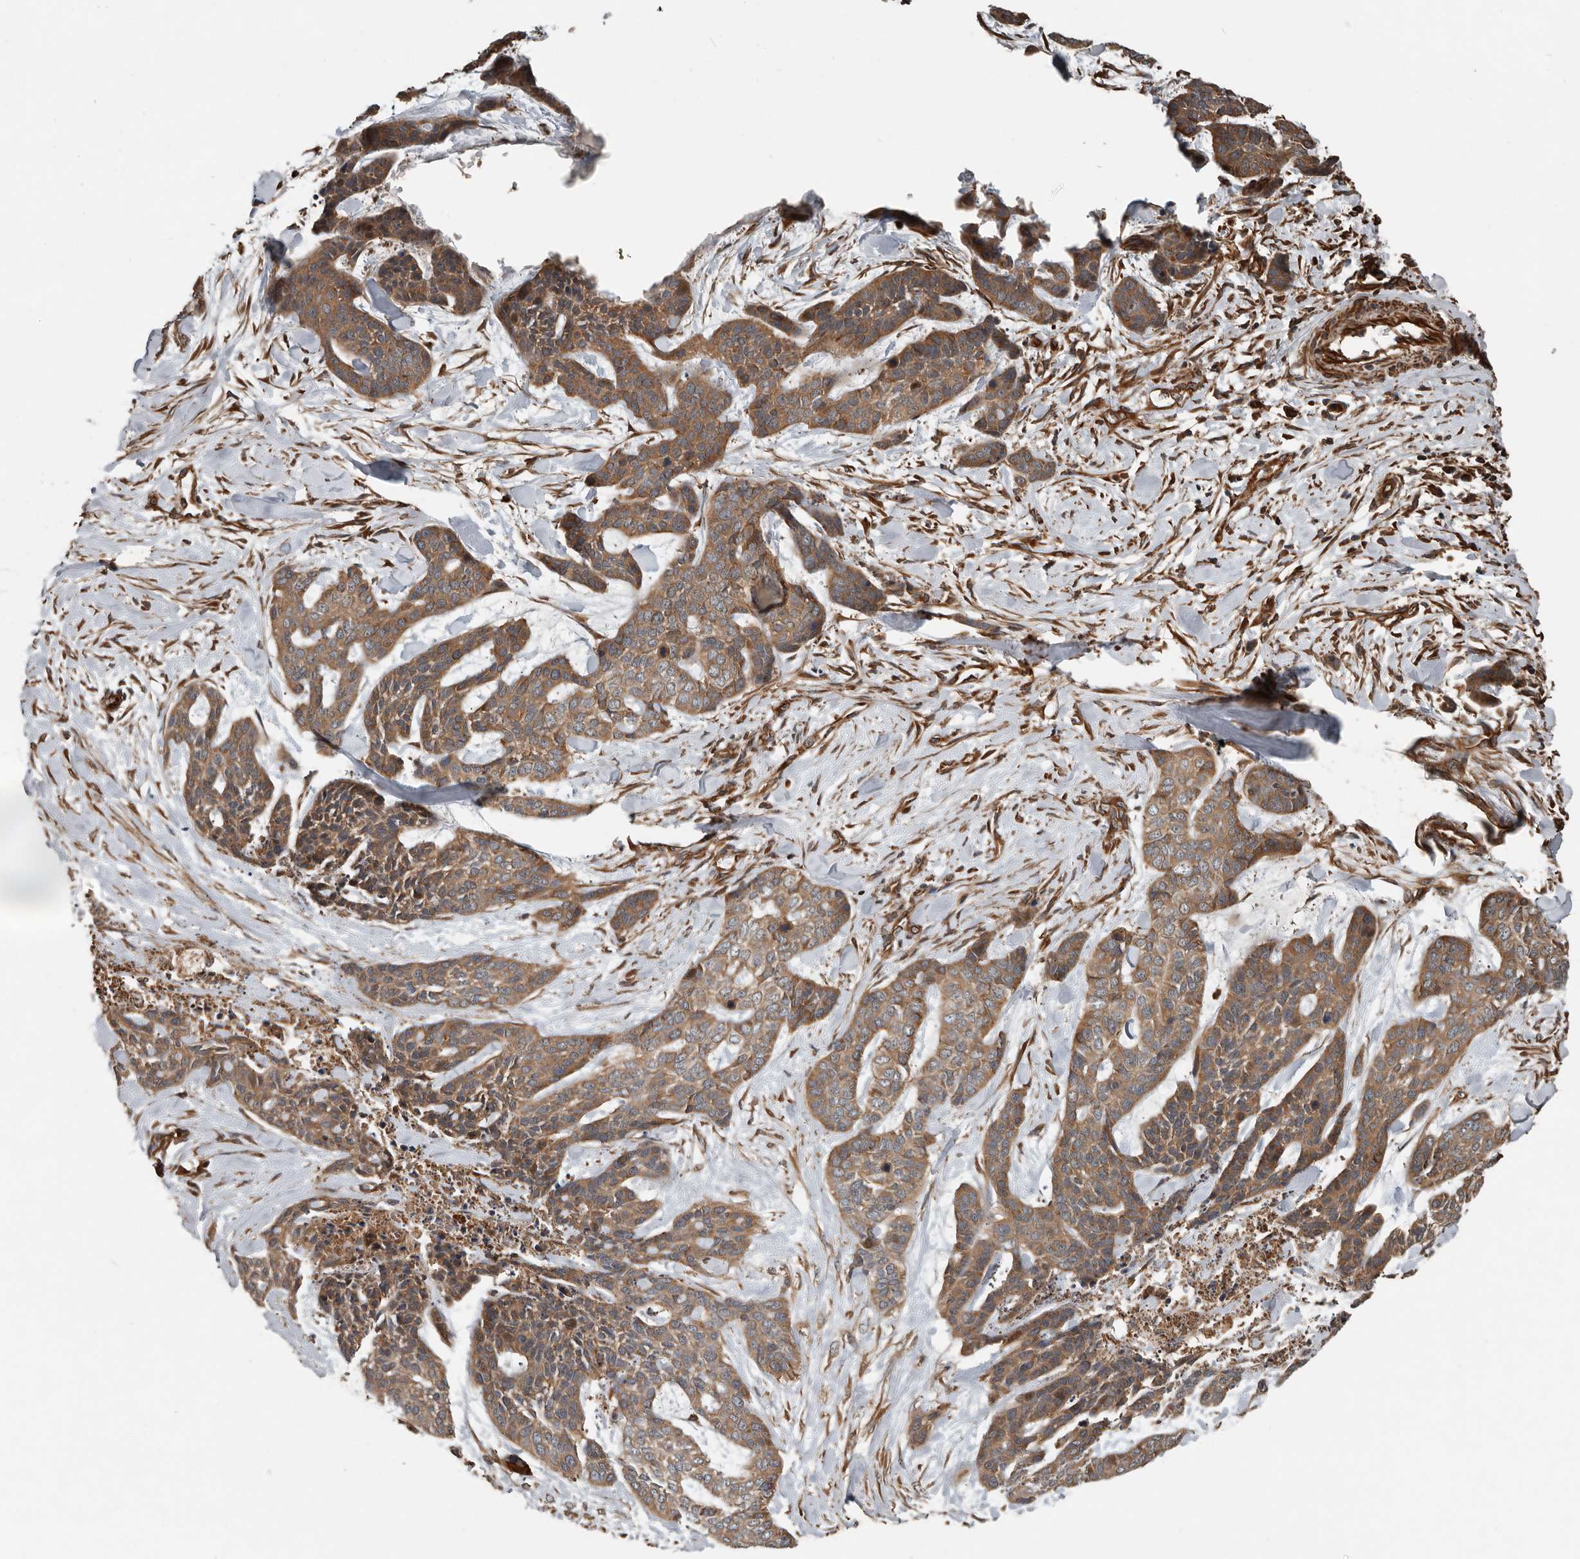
{"staining": {"intensity": "moderate", "quantity": ">75%", "location": "cytoplasmic/membranous"}, "tissue": "skin cancer", "cell_type": "Tumor cells", "image_type": "cancer", "snomed": [{"axis": "morphology", "description": "Basal cell carcinoma"}, {"axis": "topography", "description": "Skin"}], "caption": "DAB (3,3'-diaminobenzidine) immunohistochemical staining of basal cell carcinoma (skin) shows moderate cytoplasmic/membranous protein positivity in about >75% of tumor cells.", "gene": "YOD1", "patient": {"sex": "female", "age": 64}}